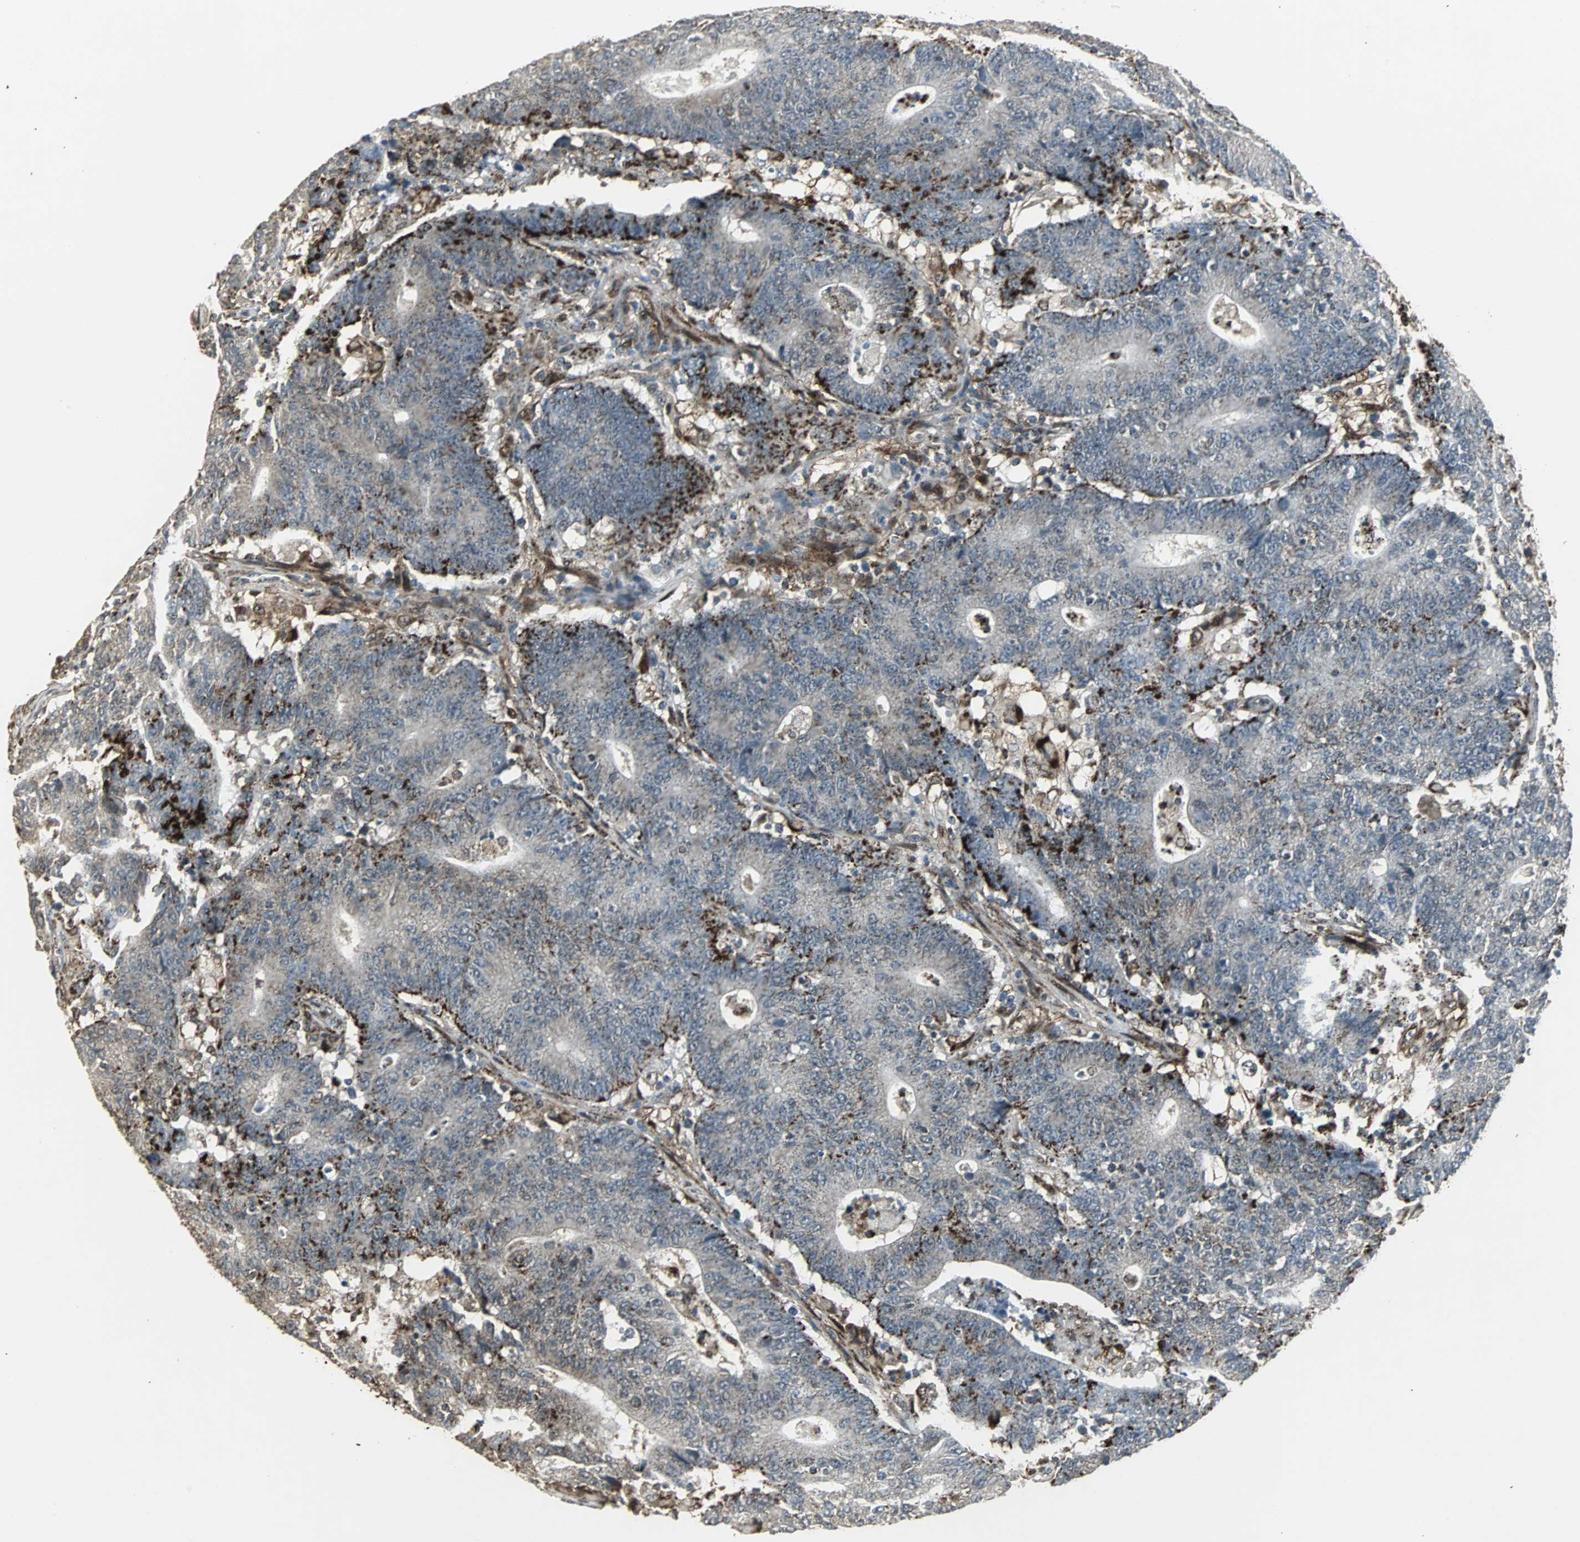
{"staining": {"intensity": "strong", "quantity": "<25%", "location": "cytoplasmic/membranous"}, "tissue": "colorectal cancer", "cell_type": "Tumor cells", "image_type": "cancer", "snomed": [{"axis": "morphology", "description": "Normal tissue, NOS"}, {"axis": "morphology", "description": "Adenocarcinoma, NOS"}, {"axis": "topography", "description": "Colon"}], "caption": "A histopathology image of adenocarcinoma (colorectal) stained for a protein reveals strong cytoplasmic/membranous brown staining in tumor cells.", "gene": "PLIN3", "patient": {"sex": "female", "age": 75}}